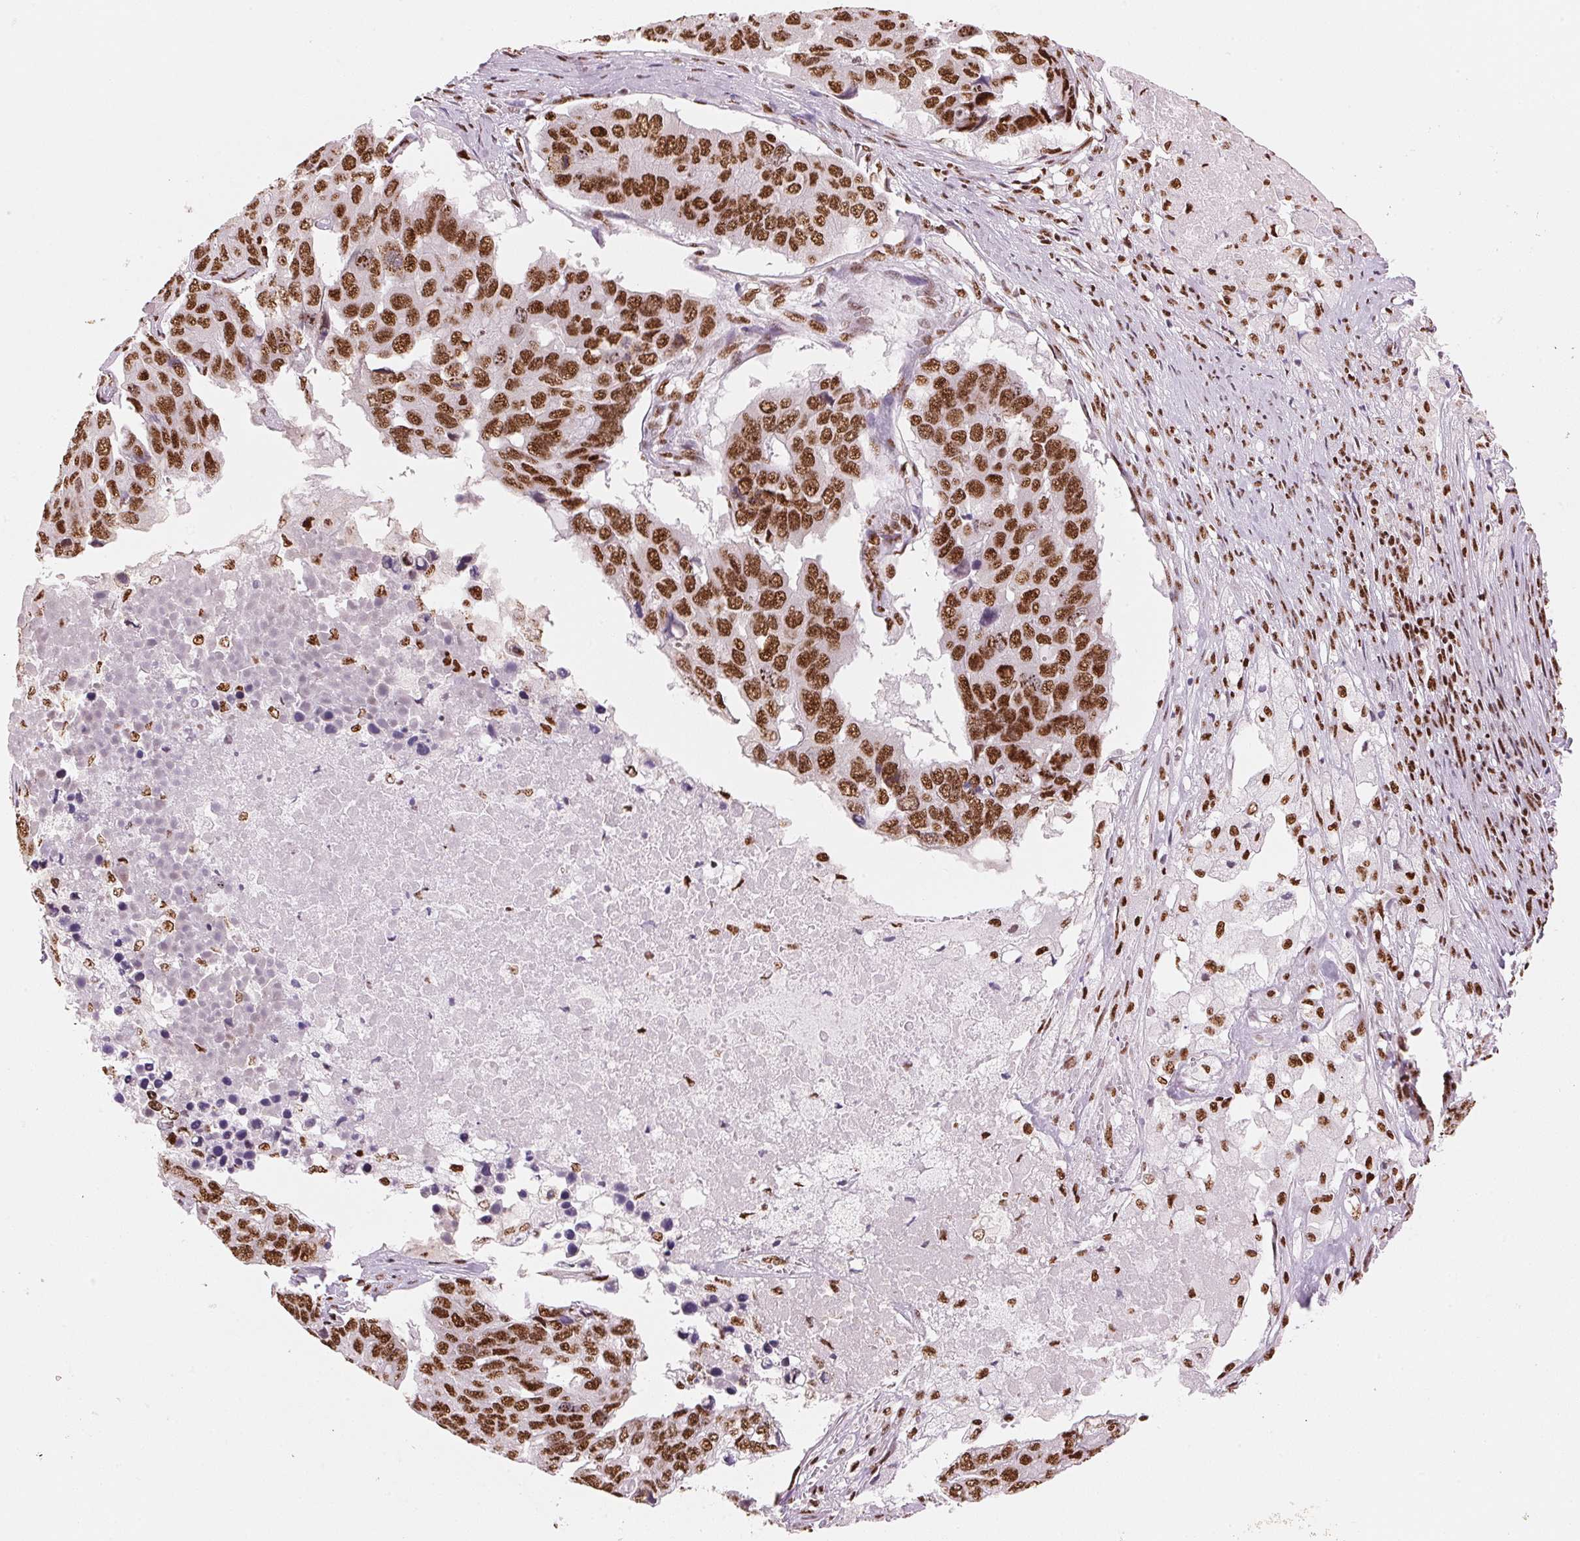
{"staining": {"intensity": "strong", "quantity": ">75%", "location": "nuclear"}, "tissue": "pancreatic cancer", "cell_type": "Tumor cells", "image_type": "cancer", "snomed": [{"axis": "morphology", "description": "Adenocarcinoma, NOS"}, {"axis": "topography", "description": "Pancreas"}], "caption": "A histopathology image of pancreatic adenocarcinoma stained for a protein displays strong nuclear brown staining in tumor cells.", "gene": "NXF1", "patient": {"sex": "male", "age": 50}}